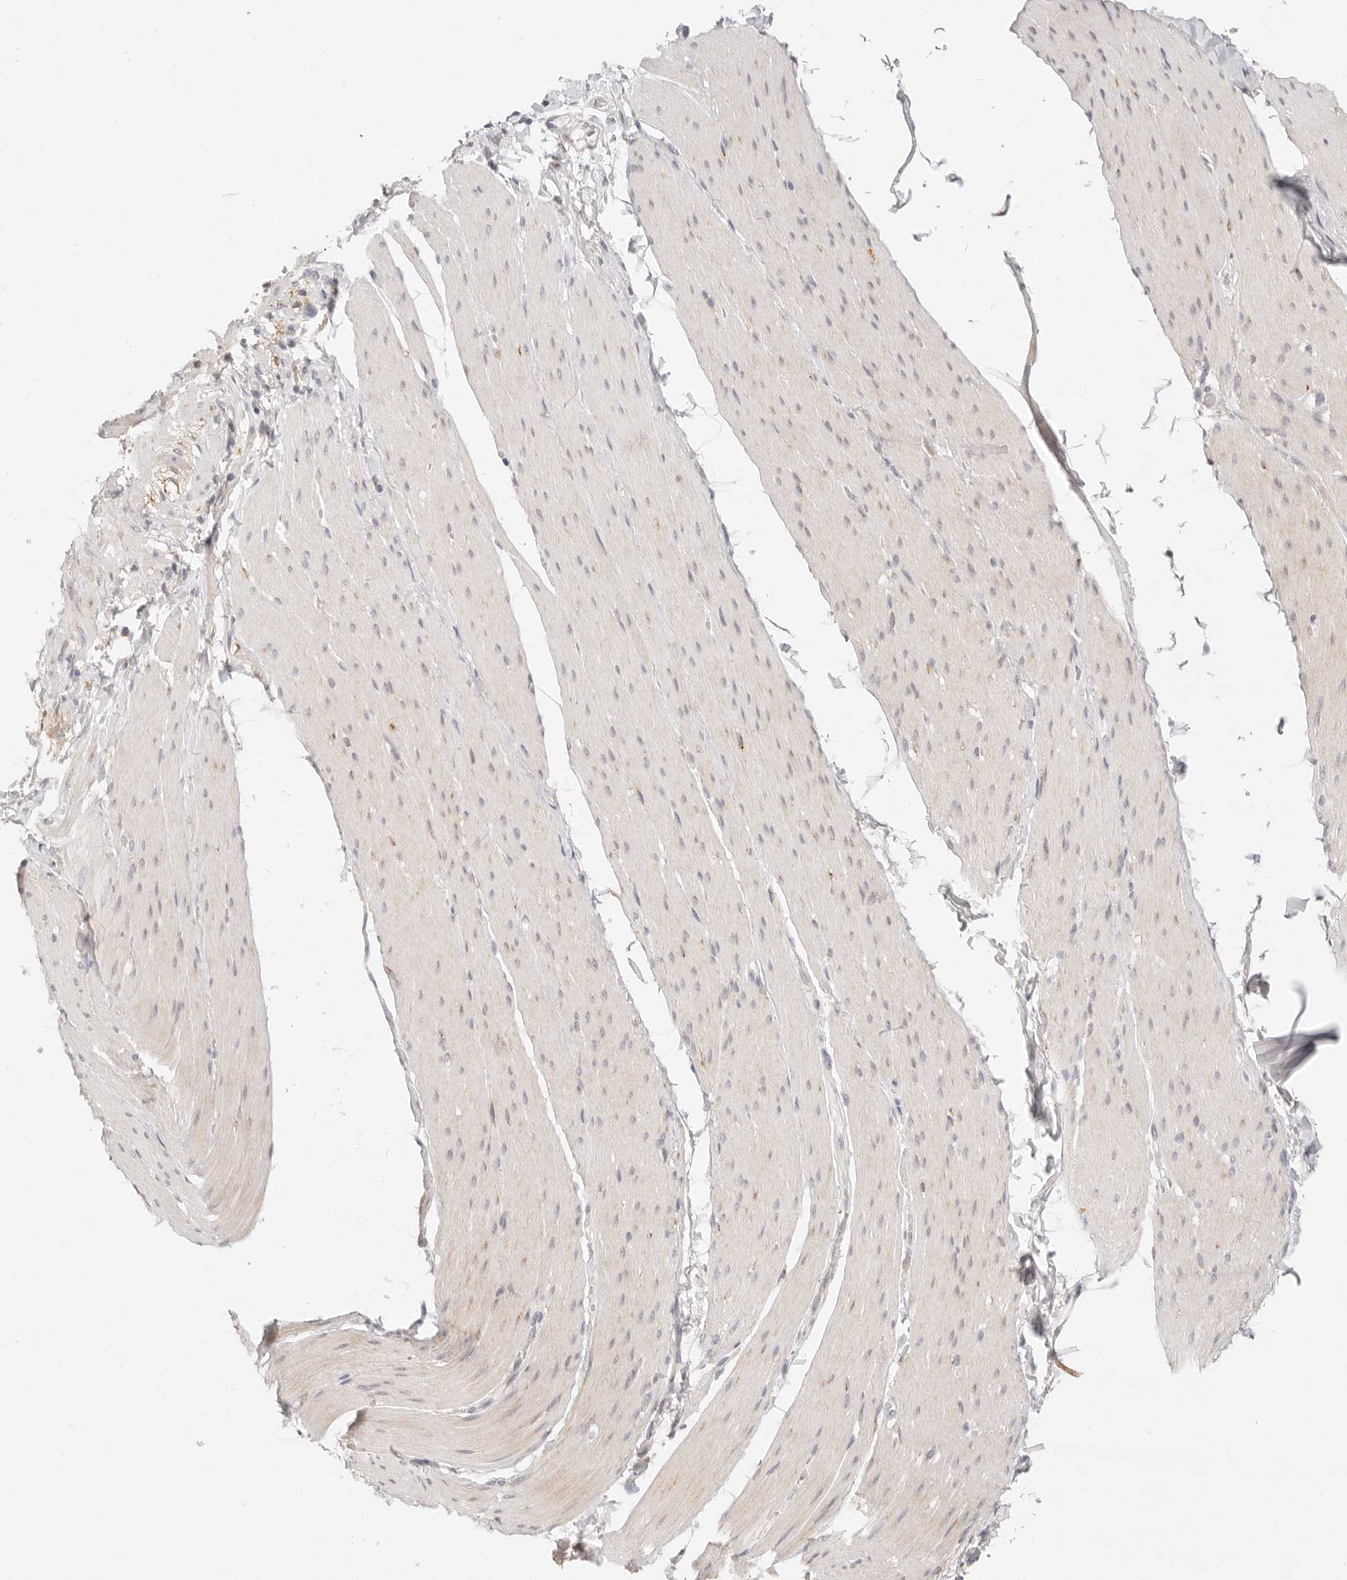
{"staining": {"intensity": "negative", "quantity": "none", "location": "none"}, "tissue": "smooth muscle", "cell_type": "Smooth muscle cells", "image_type": "normal", "snomed": [{"axis": "morphology", "description": "Normal tissue, NOS"}, {"axis": "topography", "description": "Smooth muscle"}, {"axis": "topography", "description": "Small intestine"}], "caption": "The immunohistochemistry (IHC) image has no significant staining in smooth muscle cells of smooth muscle.", "gene": "GPR156", "patient": {"sex": "female", "age": 84}}